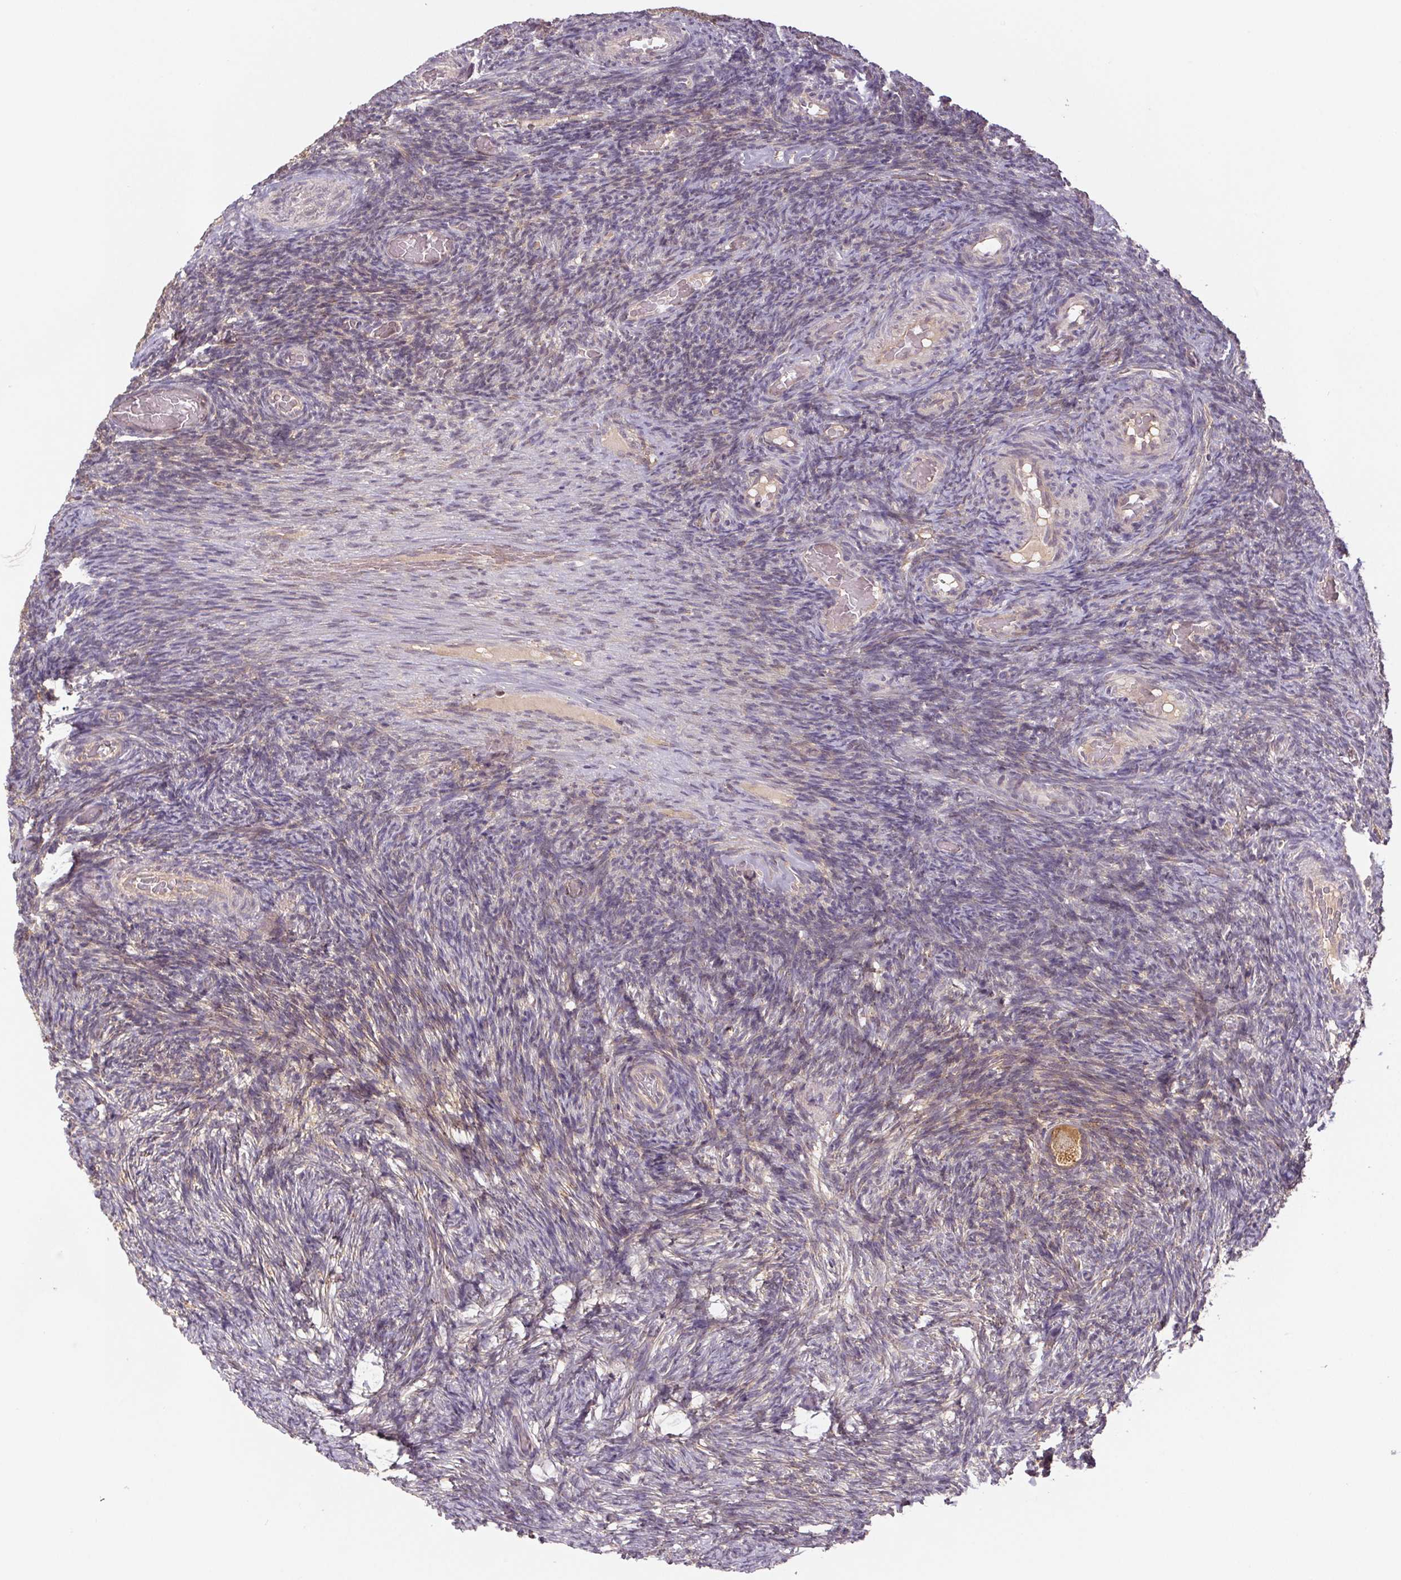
{"staining": {"intensity": "moderate", "quantity": ">75%", "location": "cytoplasmic/membranous"}, "tissue": "ovary", "cell_type": "Follicle cells", "image_type": "normal", "snomed": [{"axis": "morphology", "description": "Normal tissue, NOS"}, {"axis": "topography", "description": "Ovary"}], "caption": "Protein staining reveals moderate cytoplasmic/membranous positivity in approximately >75% of follicle cells in benign ovary.", "gene": "MTHFD1L", "patient": {"sex": "female", "age": 34}}